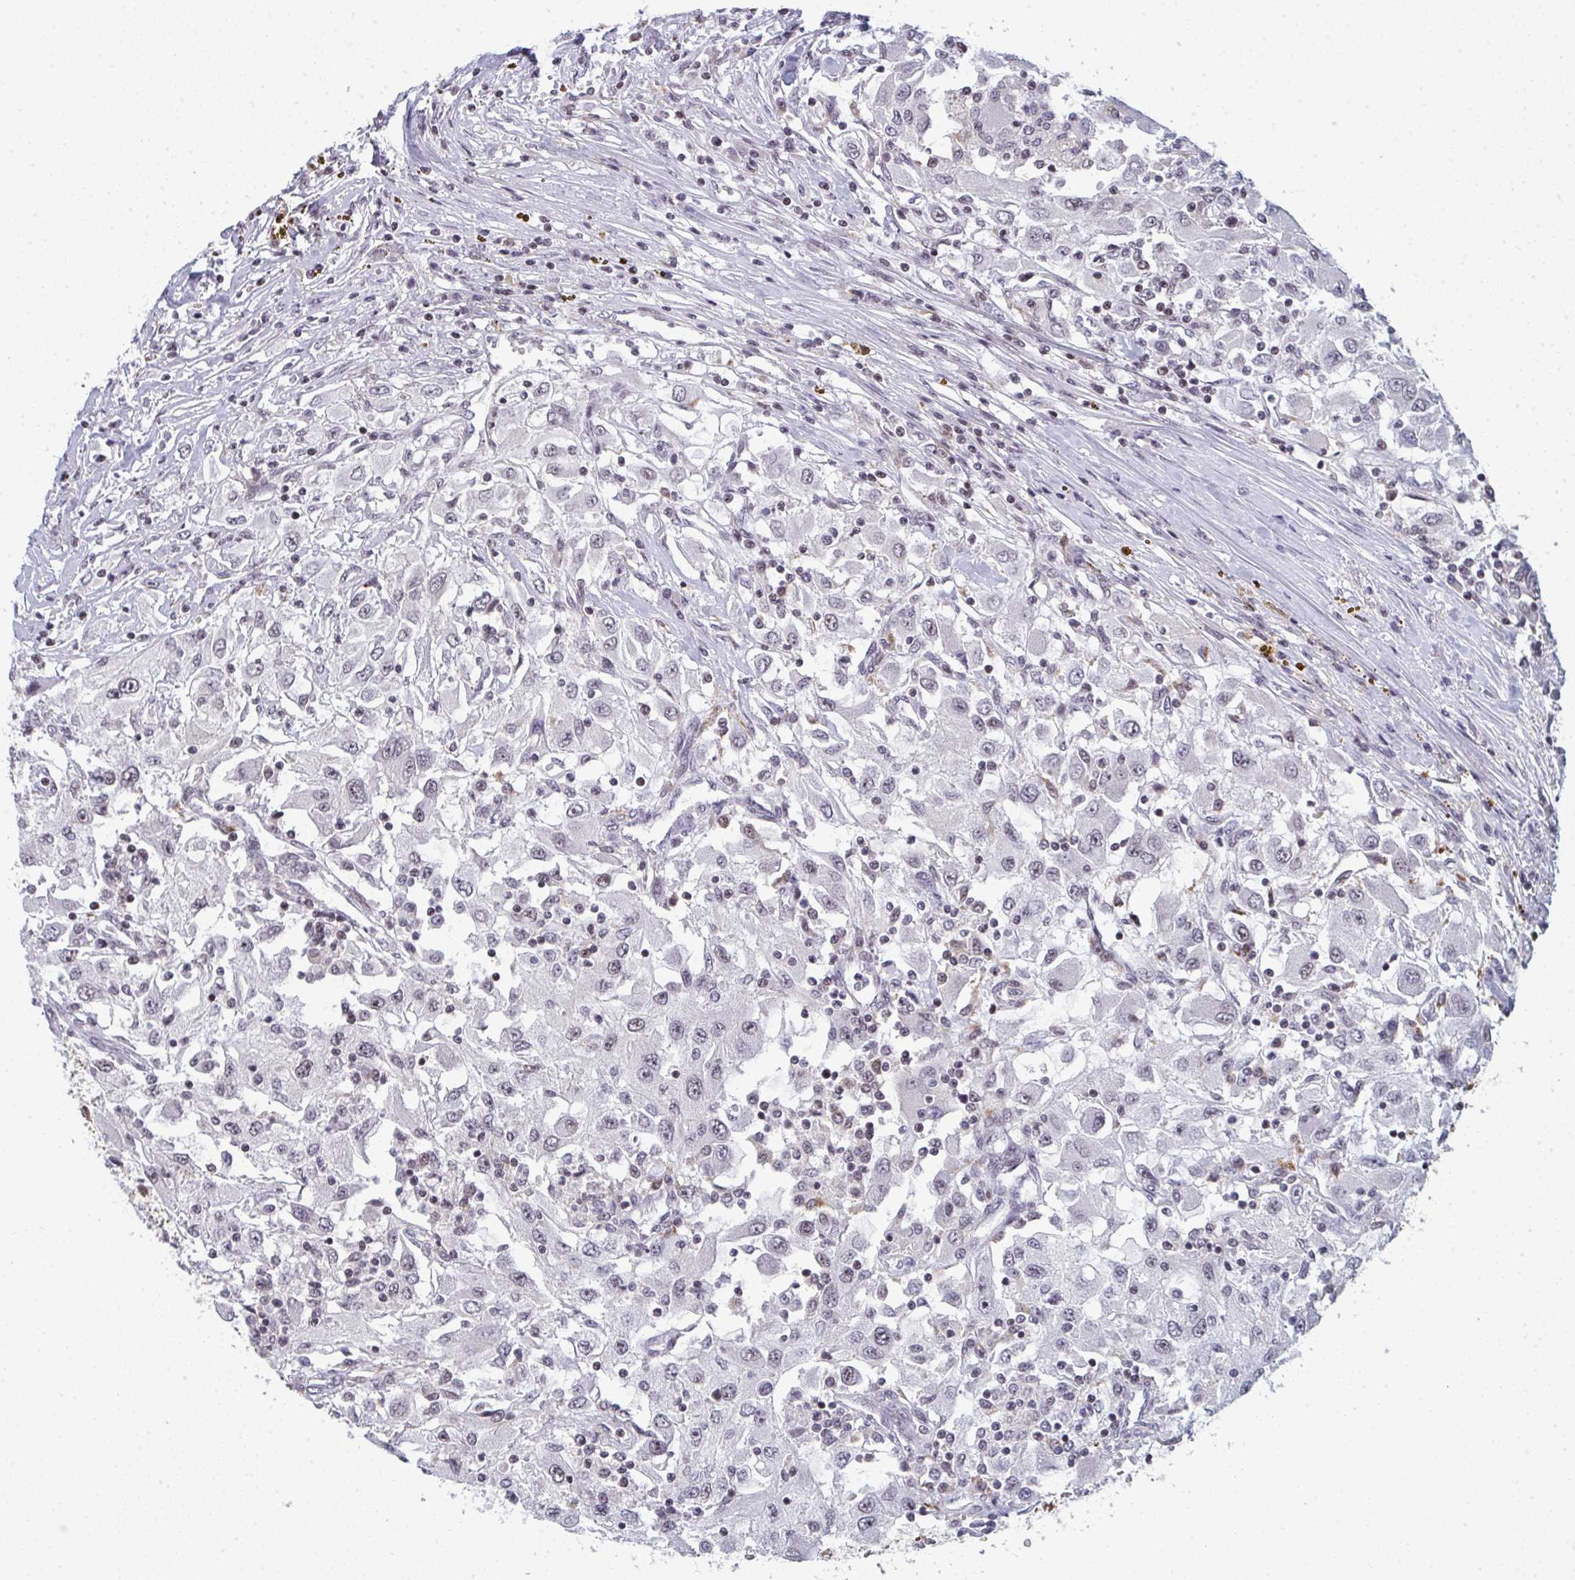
{"staining": {"intensity": "negative", "quantity": "none", "location": "none"}, "tissue": "renal cancer", "cell_type": "Tumor cells", "image_type": "cancer", "snomed": [{"axis": "morphology", "description": "Adenocarcinoma, NOS"}, {"axis": "topography", "description": "Kidney"}], "caption": "IHC of renal adenocarcinoma displays no positivity in tumor cells. (Immunohistochemistry (ihc), brightfield microscopy, high magnification).", "gene": "ATF1", "patient": {"sex": "female", "age": 67}}